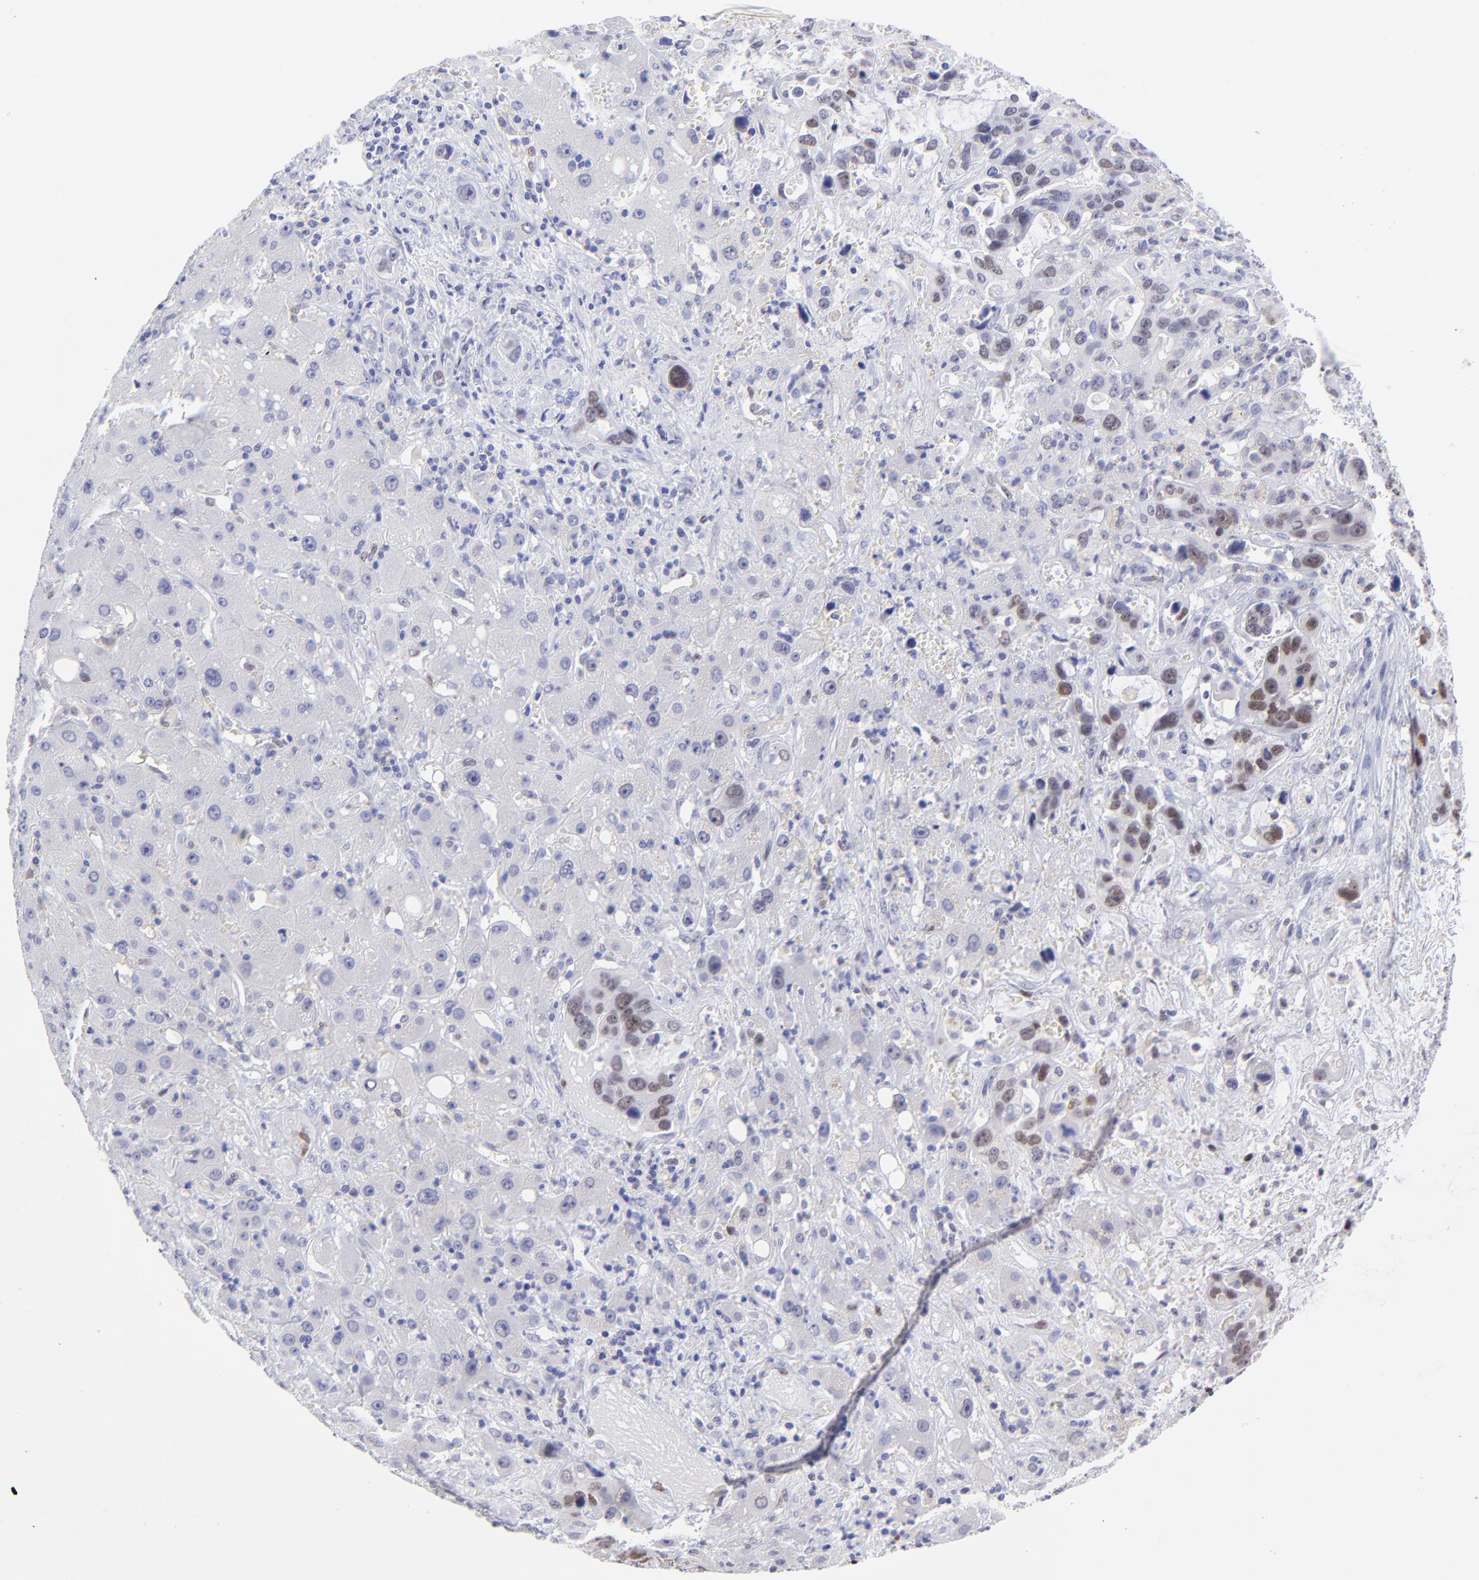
{"staining": {"intensity": "moderate", "quantity": "<25%", "location": "nuclear"}, "tissue": "liver cancer", "cell_type": "Tumor cells", "image_type": "cancer", "snomed": [{"axis": "morphology", "description": "Cholangiocarcinoma"}, {"axis": "topography", "description": "Liver"}], "caption": "An immunohistochemistry micrograph of tumor tissue is shown. Protein staining in brown shows moderate nuclear positivity in liver cancer (cholangiocarcinoma) within tumor cells. (brown staining indicates protein expression, while blue staining denotes nuclei).", "gene": "KLF4", "patient": {"sex": "female", "age": 65}}